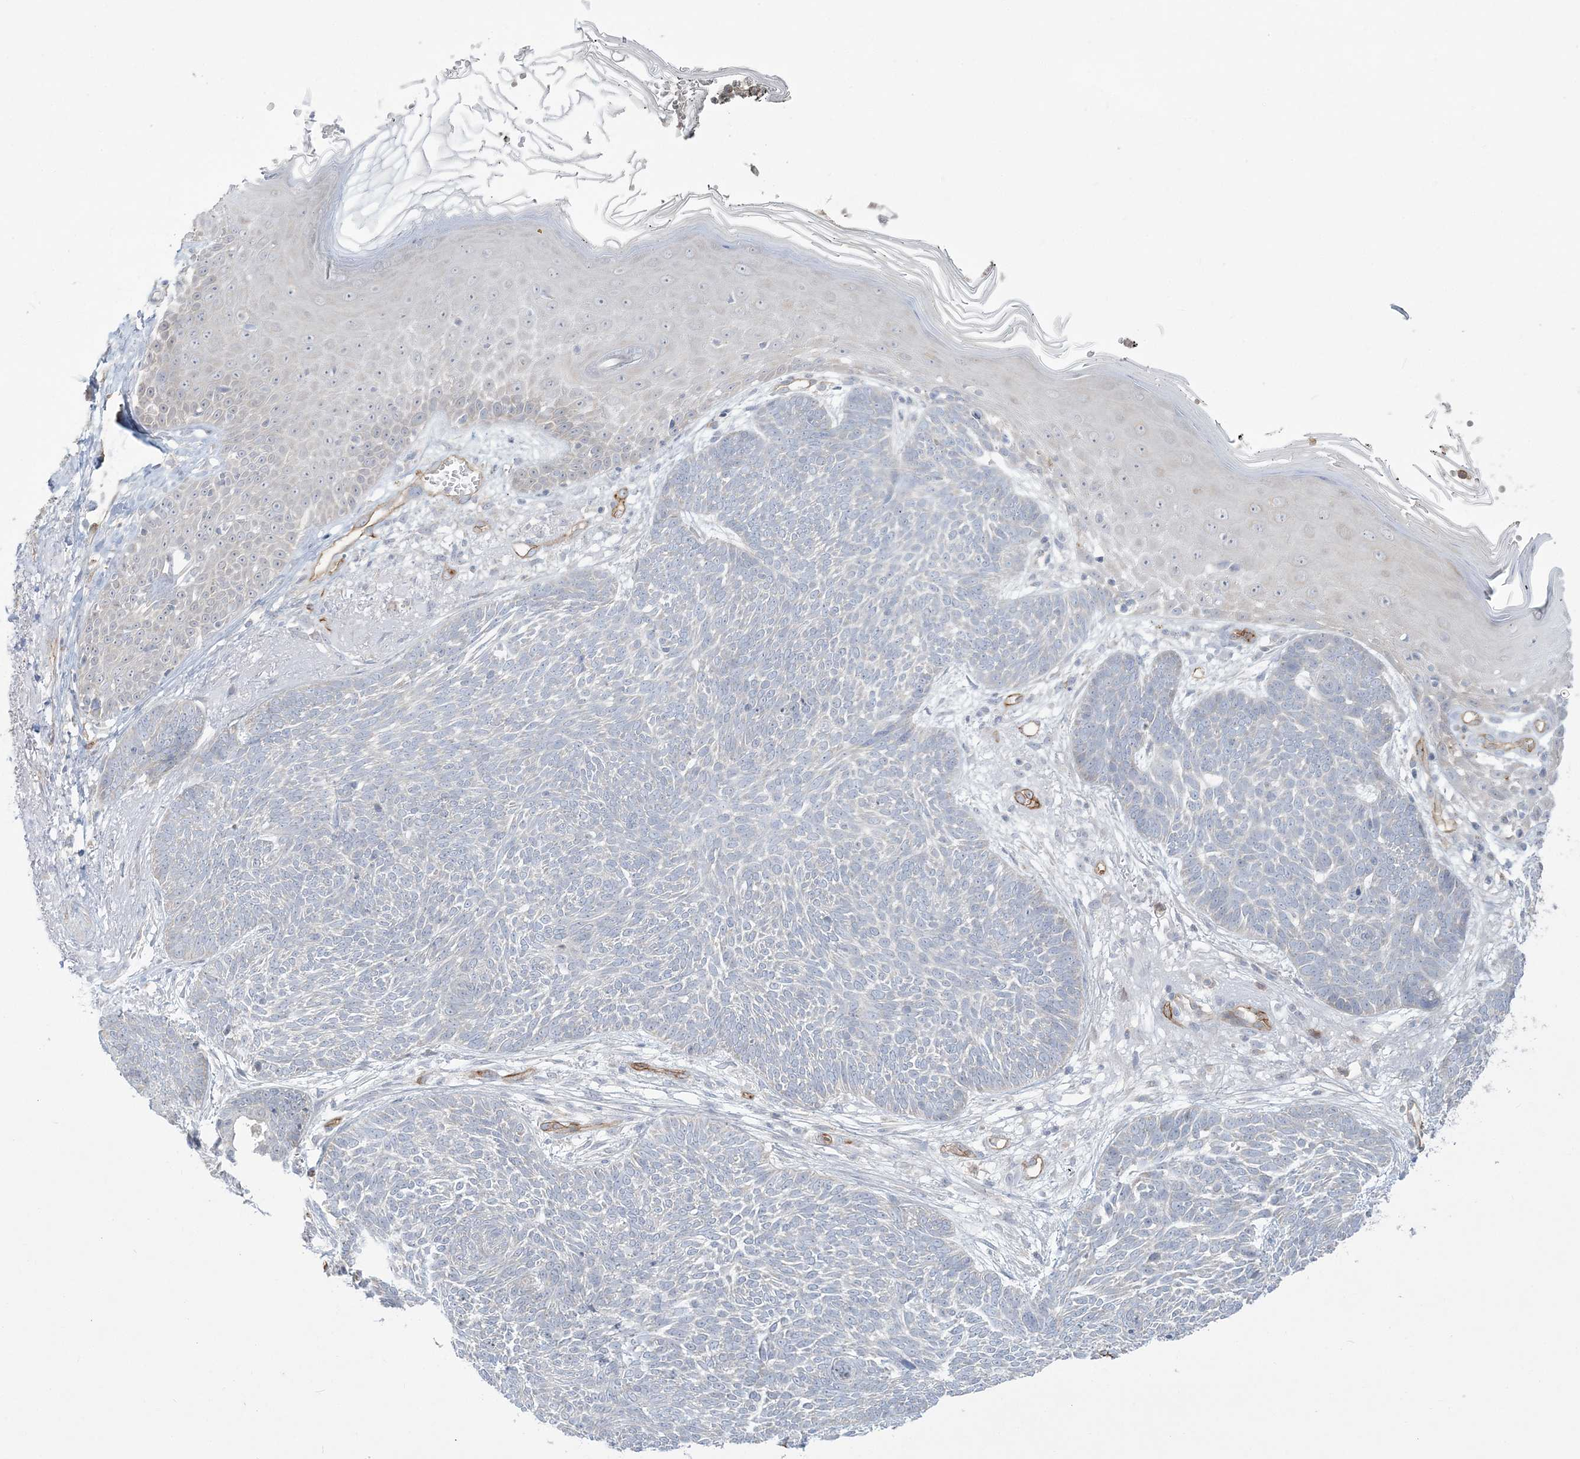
{"staining": {"intensity": "negative", "quantity": "none", "location": "none"}, "tissue": "skin cancer", "cell_type": "Tumor cells", "image_type": "cancer", "snomed": [{"axis": "morphology", "description": "Normal tissue, NOS"}, {"axis": "morphology", "description": "Basal cell carcinoma"}, {"axis": "topography", "description": "Skin"}], "caption": "High magnification brightfield microscopy of skin cancer stained with DAB (brown) and counterstained with hematoxylin (blue): tumor cells show no significant expression. The staining is performed using DAB (3,3'-diaminobenzidine) brown chromogen with nuclei counter-stained in using hematoxylin.", "gene": "FARSB", "patient": {"sex": "male", "age": 64}}